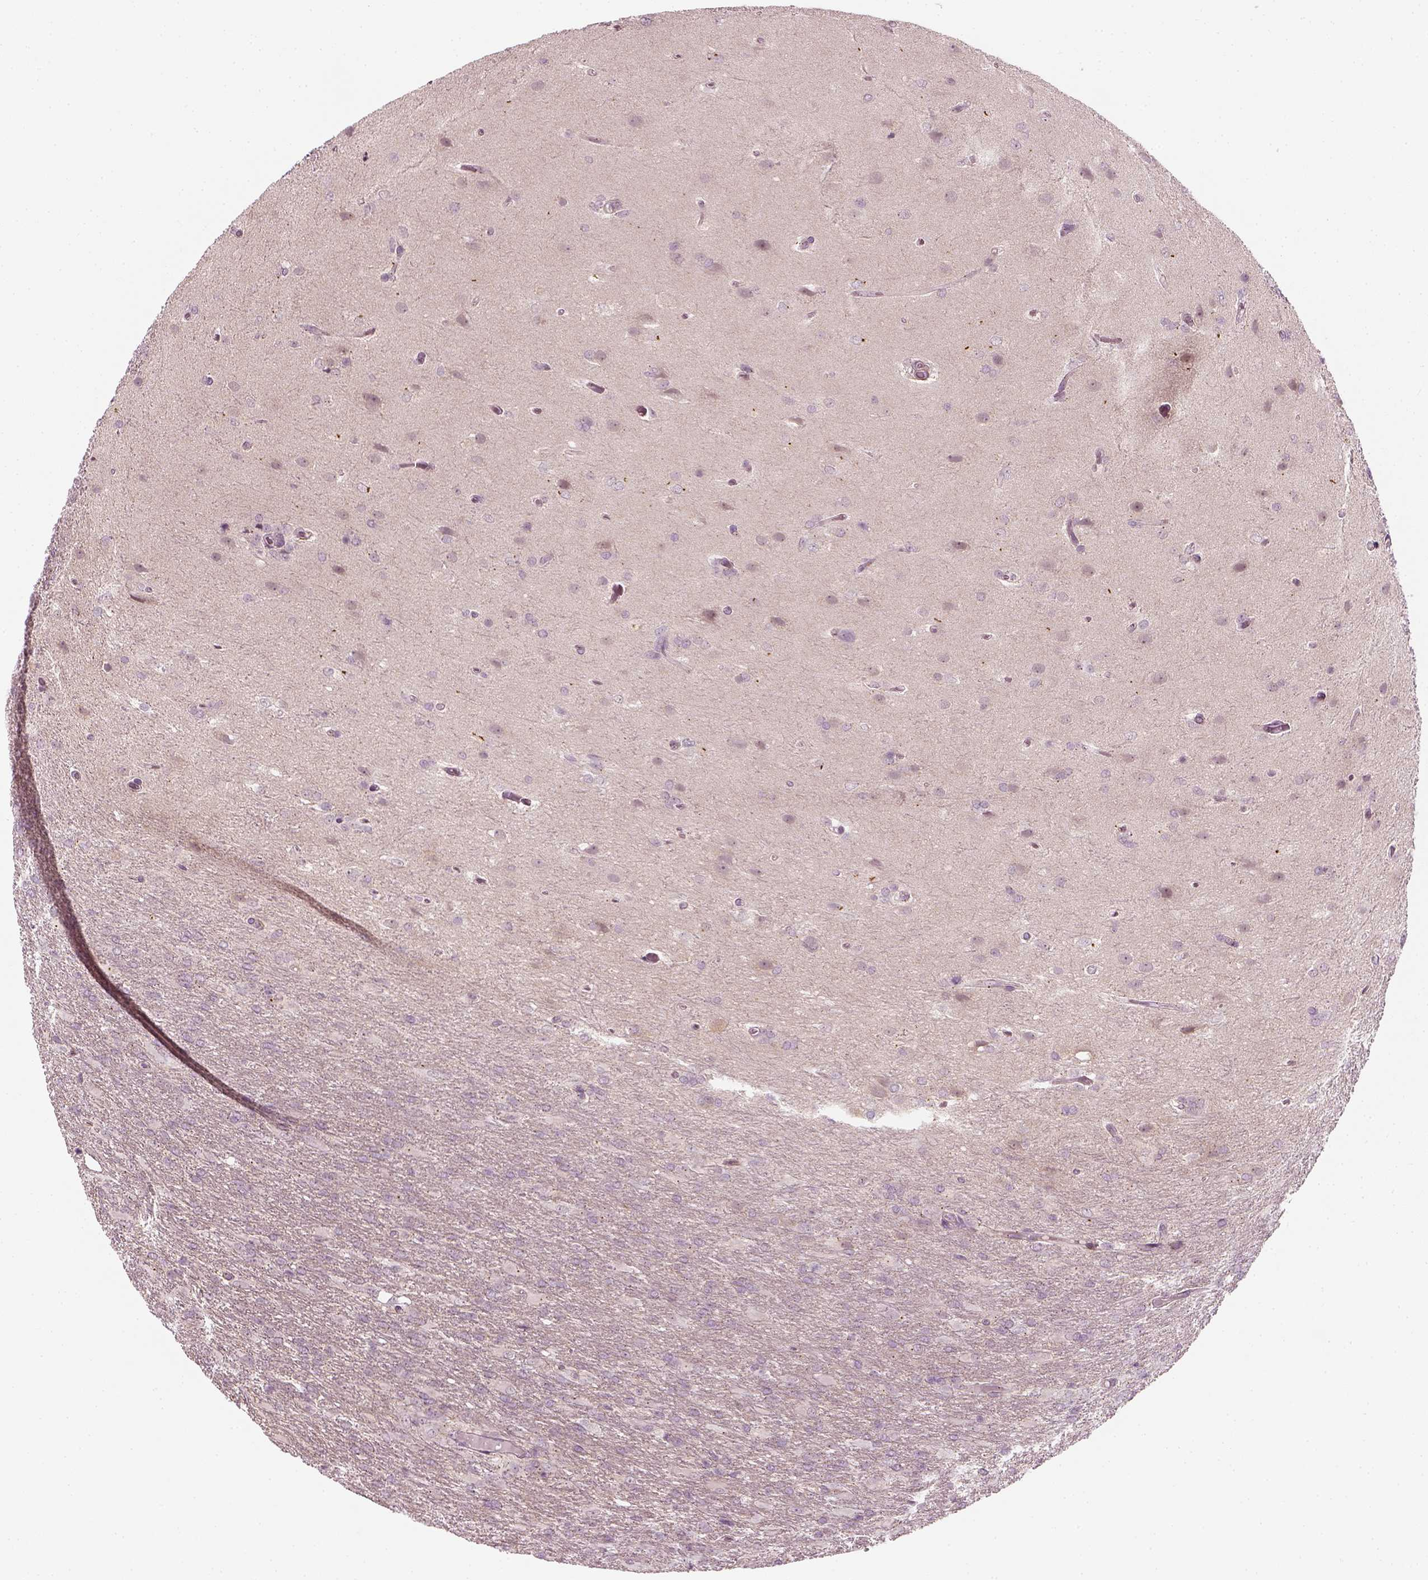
{"staining": {"intensity": "negative", "quantity": "none", "location": "none"}, "tissue": "glioma", "cell_type": "Tumor cells", "image_type": "cancer", "snomed": [{"axis": "morphology", "description": "Glioma, malignant, High grade"}, {"axis": "topography", "description": "Brain"}], "caption": "Glioma was stained to show a protein in brown. There is no significant expression in tumor cells. (DAB immunohistochemistry (IHC) visualized using brightfield microscopy, high magnification).", "gene": "MLIP", "patient": {"sex": "male", "age": 68}}